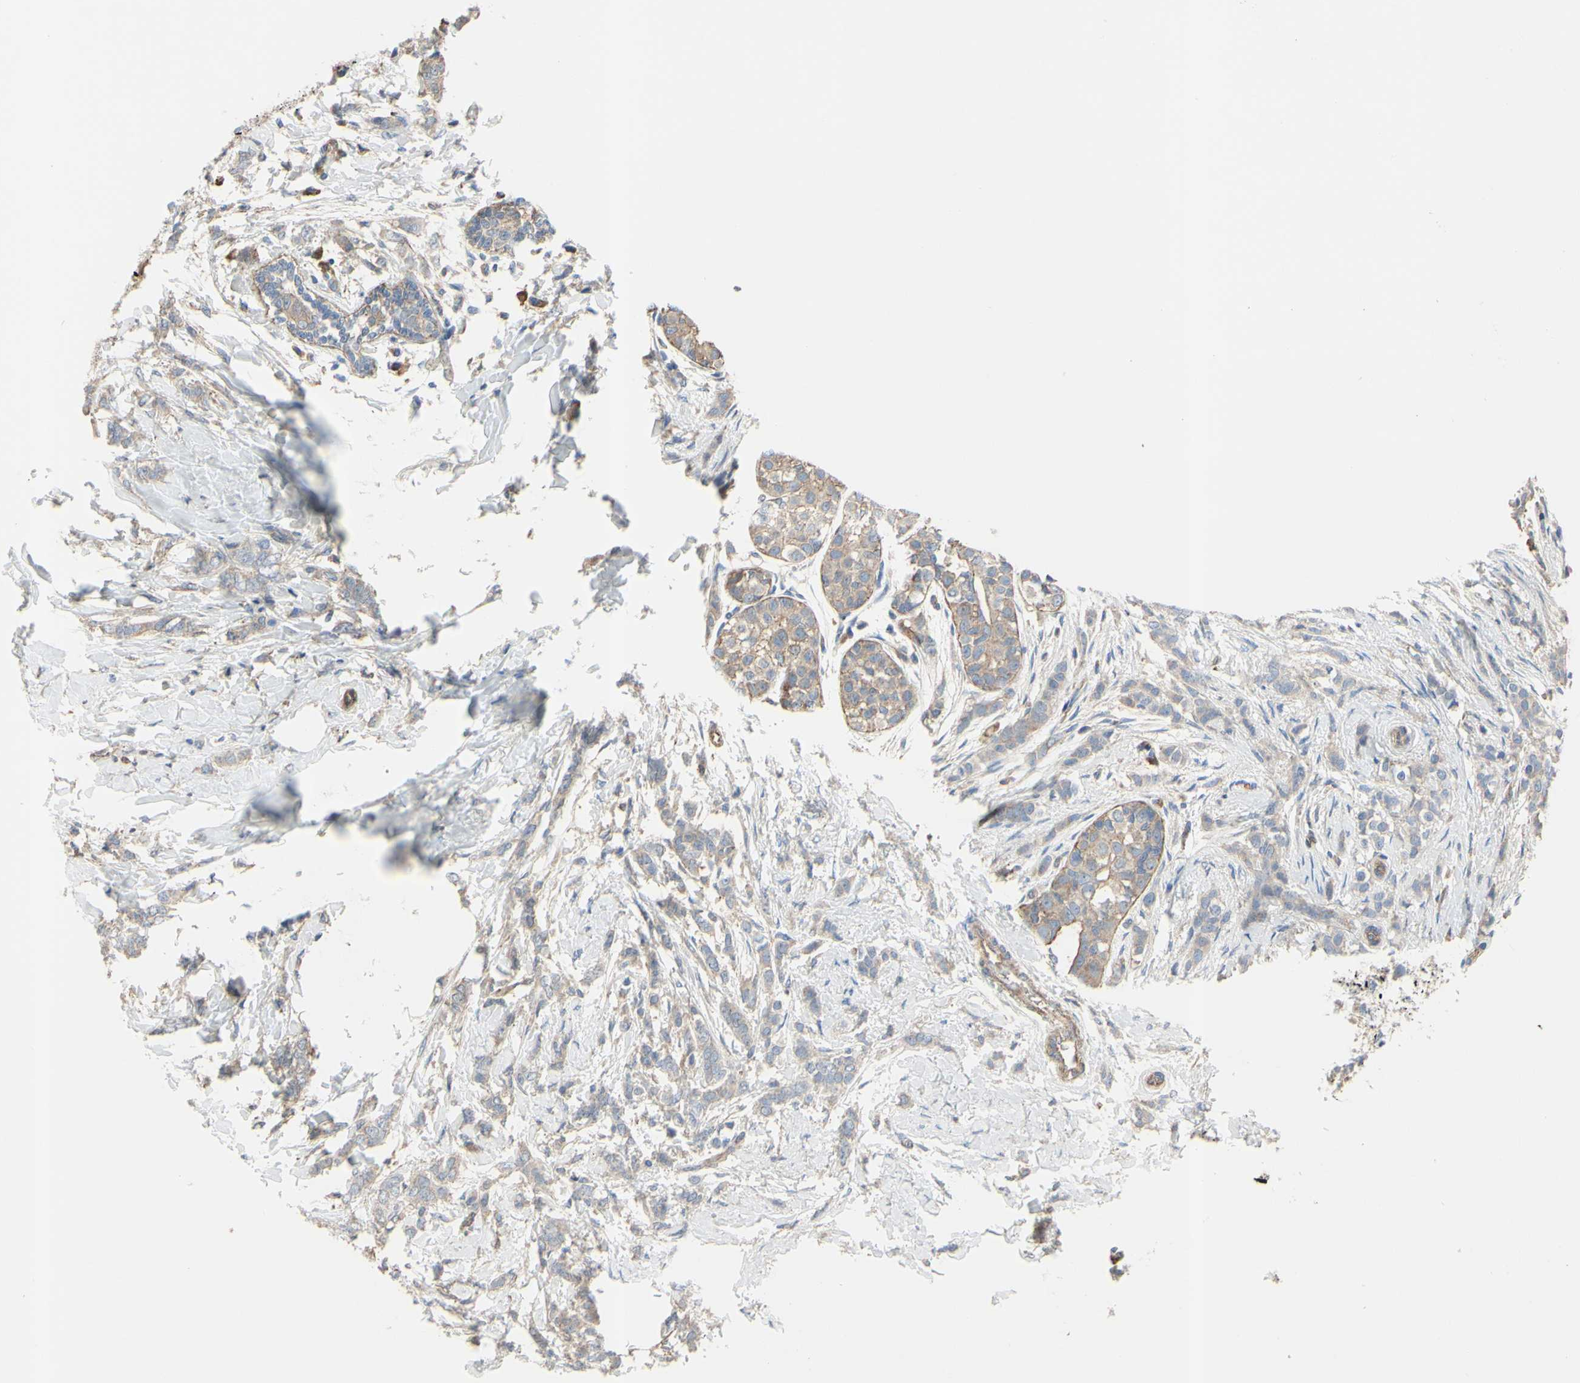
{"staining": {"intensity": "weak", "quantity": ">75%", "location": "cytoplasmic/membranous"}, "tissue": "breast cancer", "cell_type": "Tumor cells", "image_type": "cancer", "snomed": [{"axis": "morphology", "description": "Lobular carcinoma, in situ"}, {"axis": "morphology", "description": "Lobular carcinoma"}, {"axis": "topography", "description": "Breast"}], "caption": "About >75% of tumor cells in human breast lobular carcinoma in situ exhibit weak cytoplasmic/membranous protein staining as visualized by brown immunohistochemical staining.", "gene": "BECN1", "patient": {"sex": "female", "age": 41}}